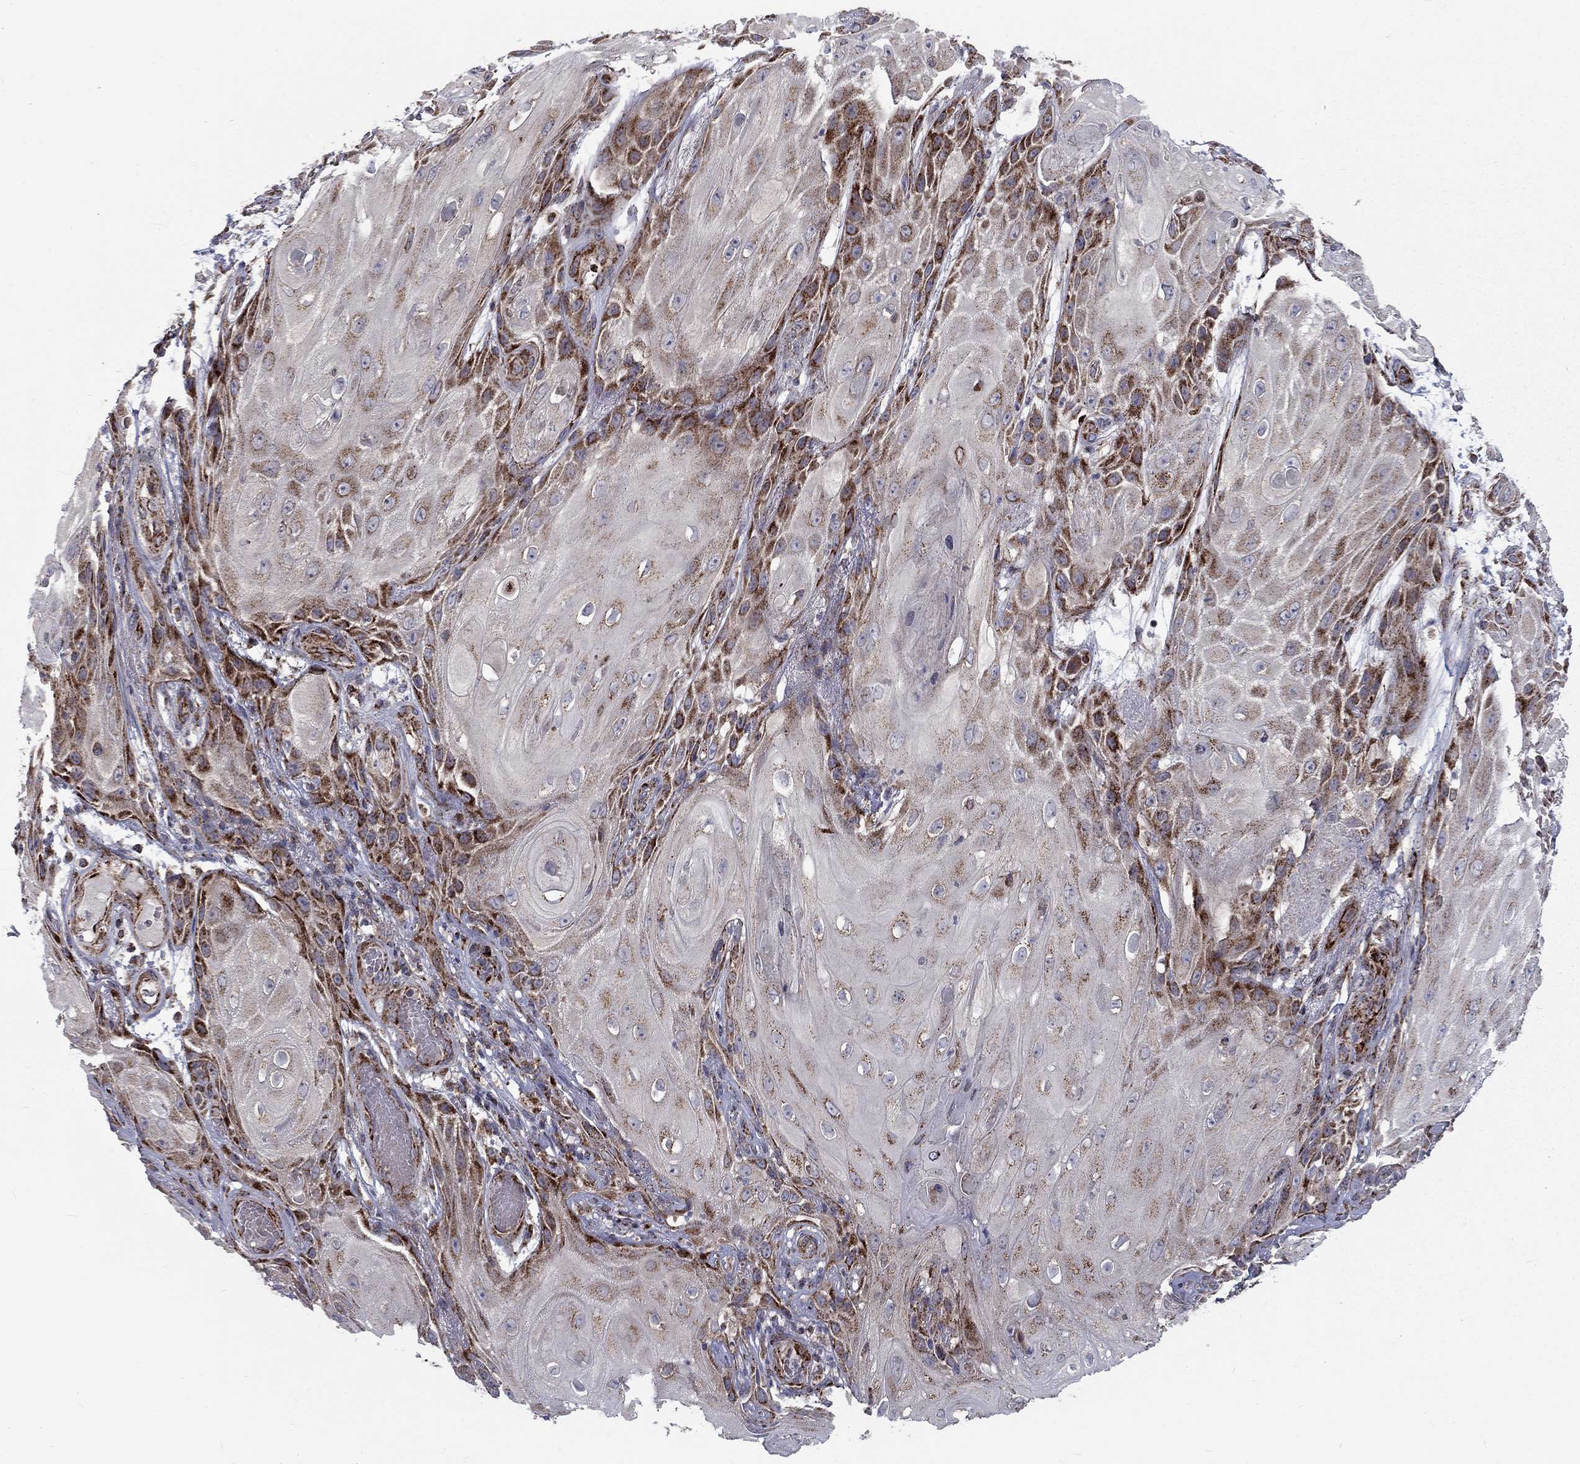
{"staining": {"intensity": "strong", "quantity": "25%-75%", "location": "cytoplasmic/membranous"}, "tissue": "skin cancer", "cell_type": "Tumor cells", "image_type": "cancer", "snomed": [{"axis": "morphology", "description": "Squamous cell carcinoma, NOS"}, {"axis": "topography", "description": "Skin"}], "caption": "Protein staining of skin cancer (squamous cell carcinoma) tissue reveals strong cytoplasmic/membranous expression in approximately 25%-75% of tumor cells. (Brightfield microscopy of DAB IHC at high magnification).", "gene": "ALDH1B1", "patient": {"sex": "male", "age": 62}}